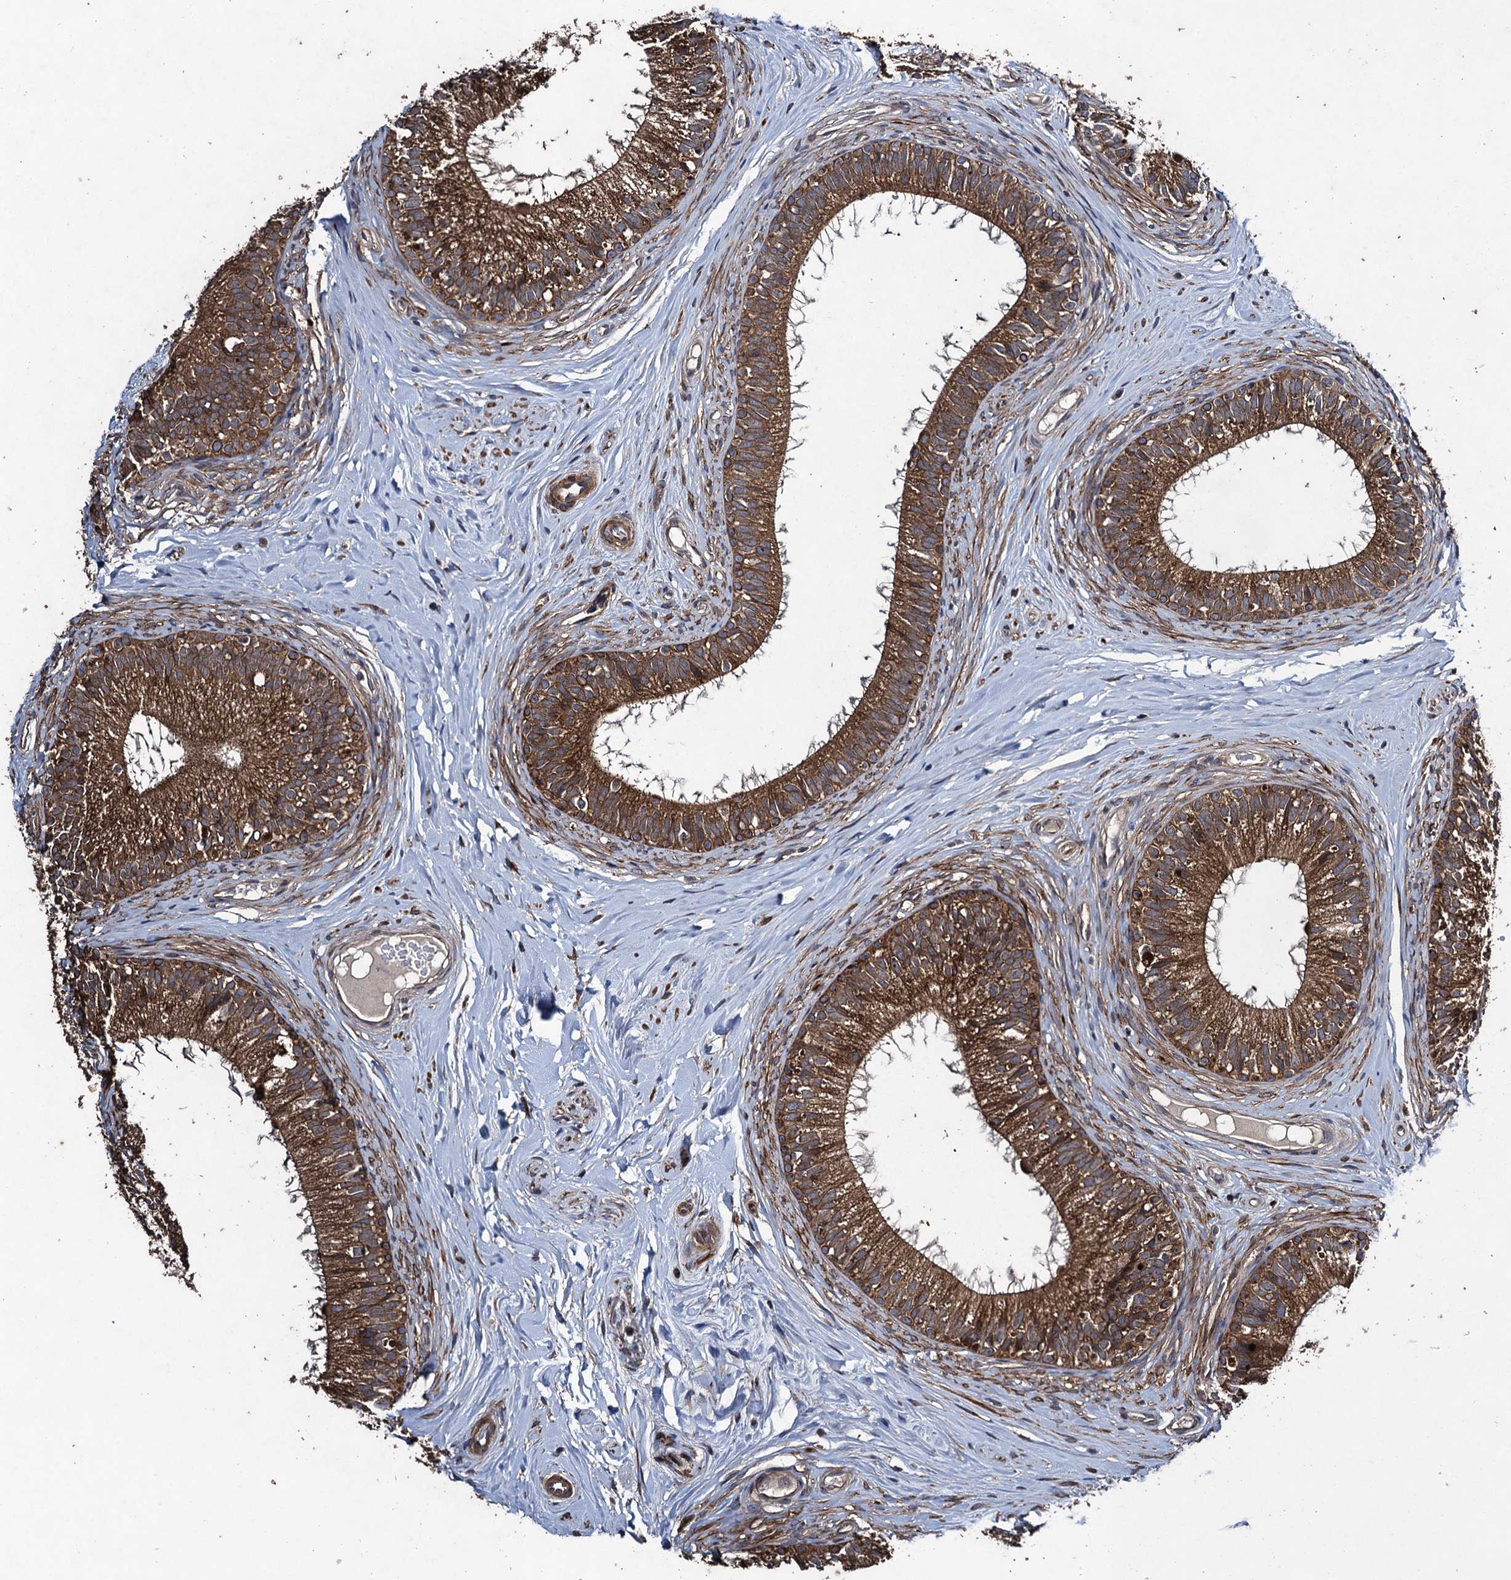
{"staining": {"intensity": "moderate", "quantity": ">75%", "location": "cytoplasmic/membranous"}, "tissue": "epididymis", "cell_type": "Glandular cells", "image_type": "normal", "snomed": [{"axis": "morphology", "description": "Normal tissue, NOS"}, {"axis": "topography", "description": "Epididymis"}], "caption": "The micrograph reveals staining of unremarkable epididymis, revealing moderate cytoplasmic/membranous protein expression (brown color) within glandular cells. Immunohistochemistry (ihc) stains the protein in brown and the nuclei are stained blue.", "gene": "CNTN5", "patient": {"sex": "male", "age": 33}}